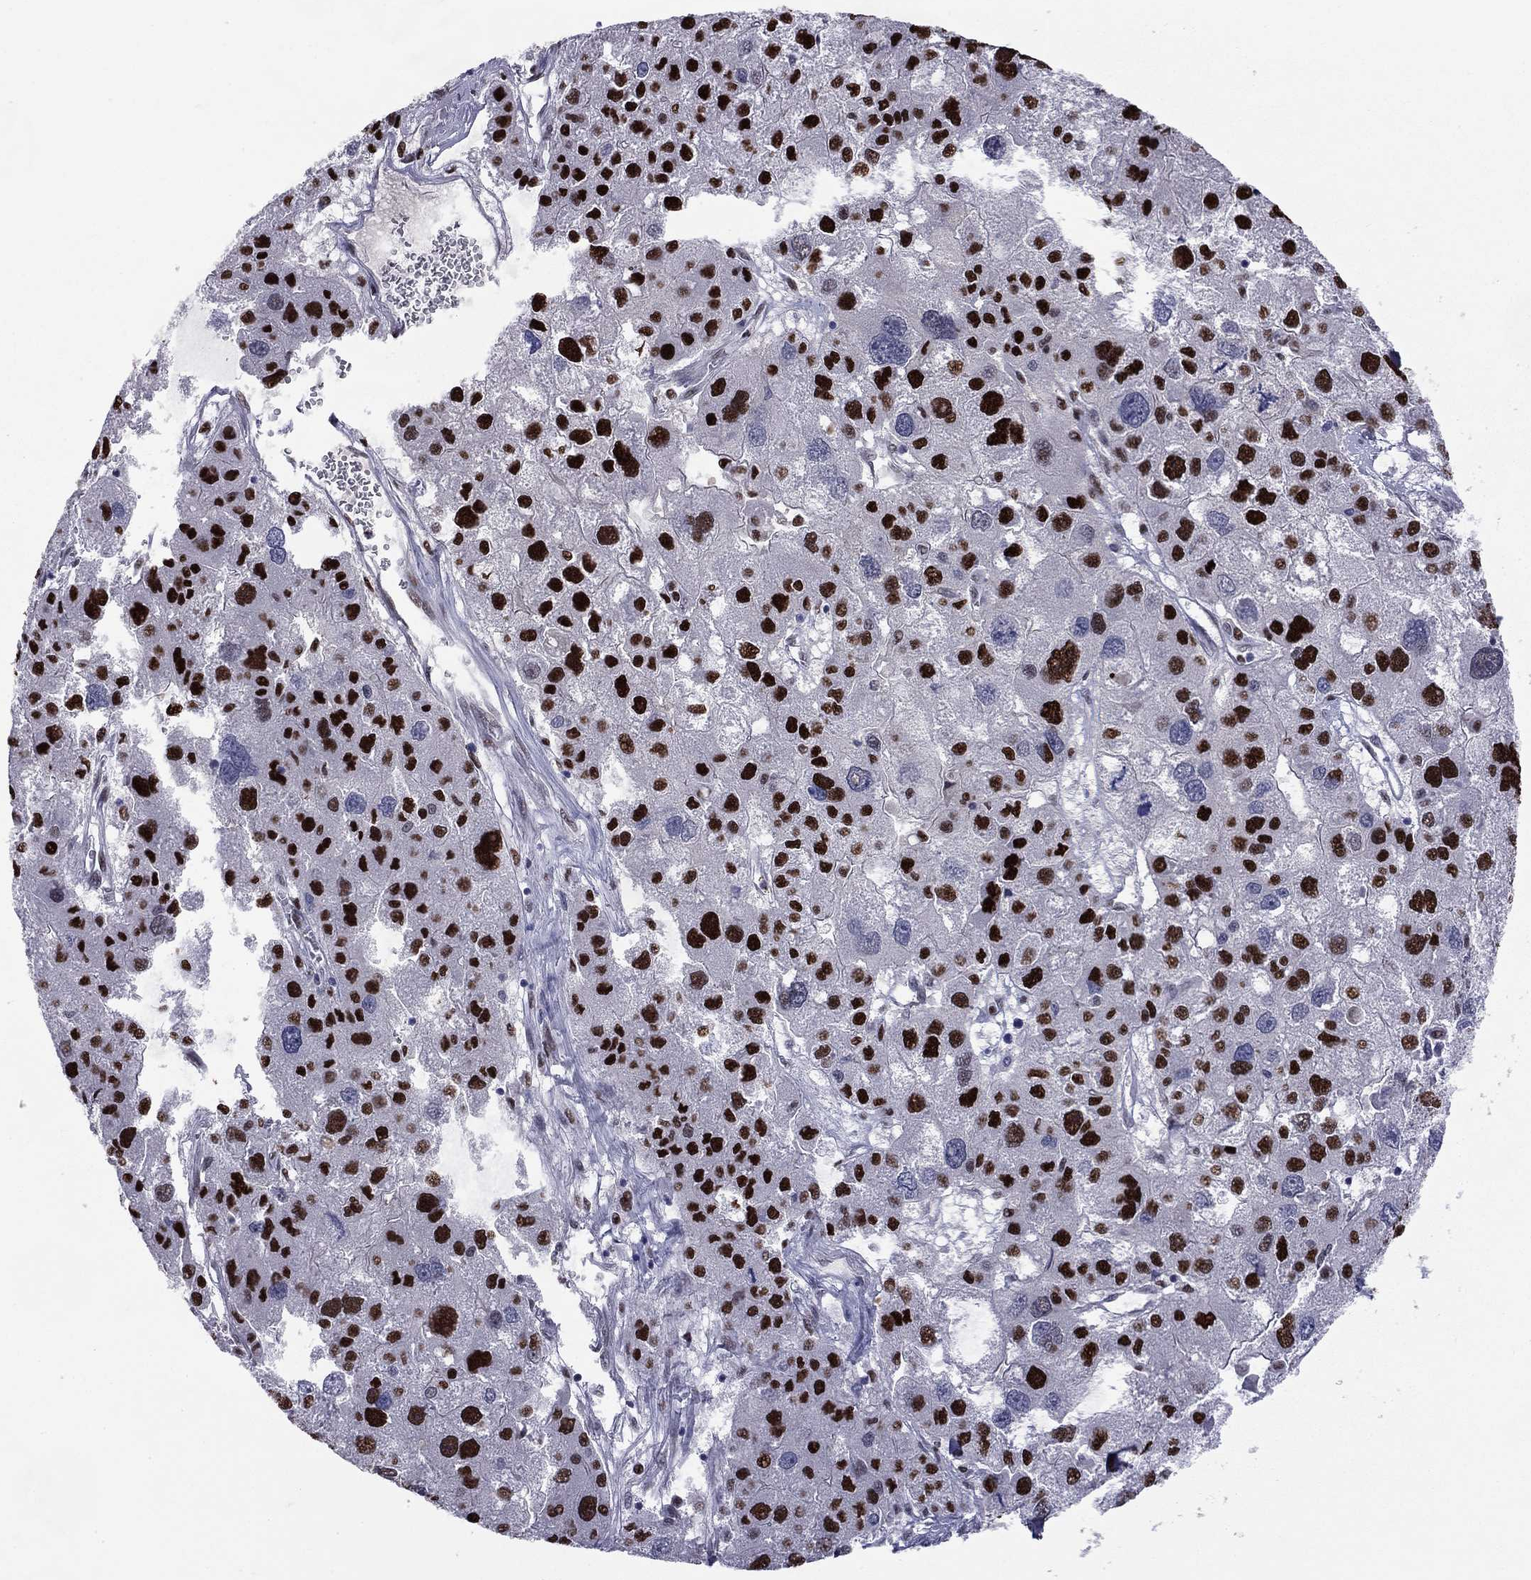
{"staining": {"intensity": "strong", "quantity": ">75%", "location": "nuclear"}, "tissue": "liver cancer", "cell_type": "Tumor cells", "image_type": "cancer", "snomed": [{"axis": "morphology", "description": "Carcinoma, Hepatocellular, NOS"}, {"axis": "topography", "description": "Liver"}], "caption": "Immunohistochemical staining of liver hepatocellular carcinoma displays strong nuclear protein expression in approximately >75% of tumor cells.", "gene": "PCGF3", "patient": {"sex": "male", "age": 73}}